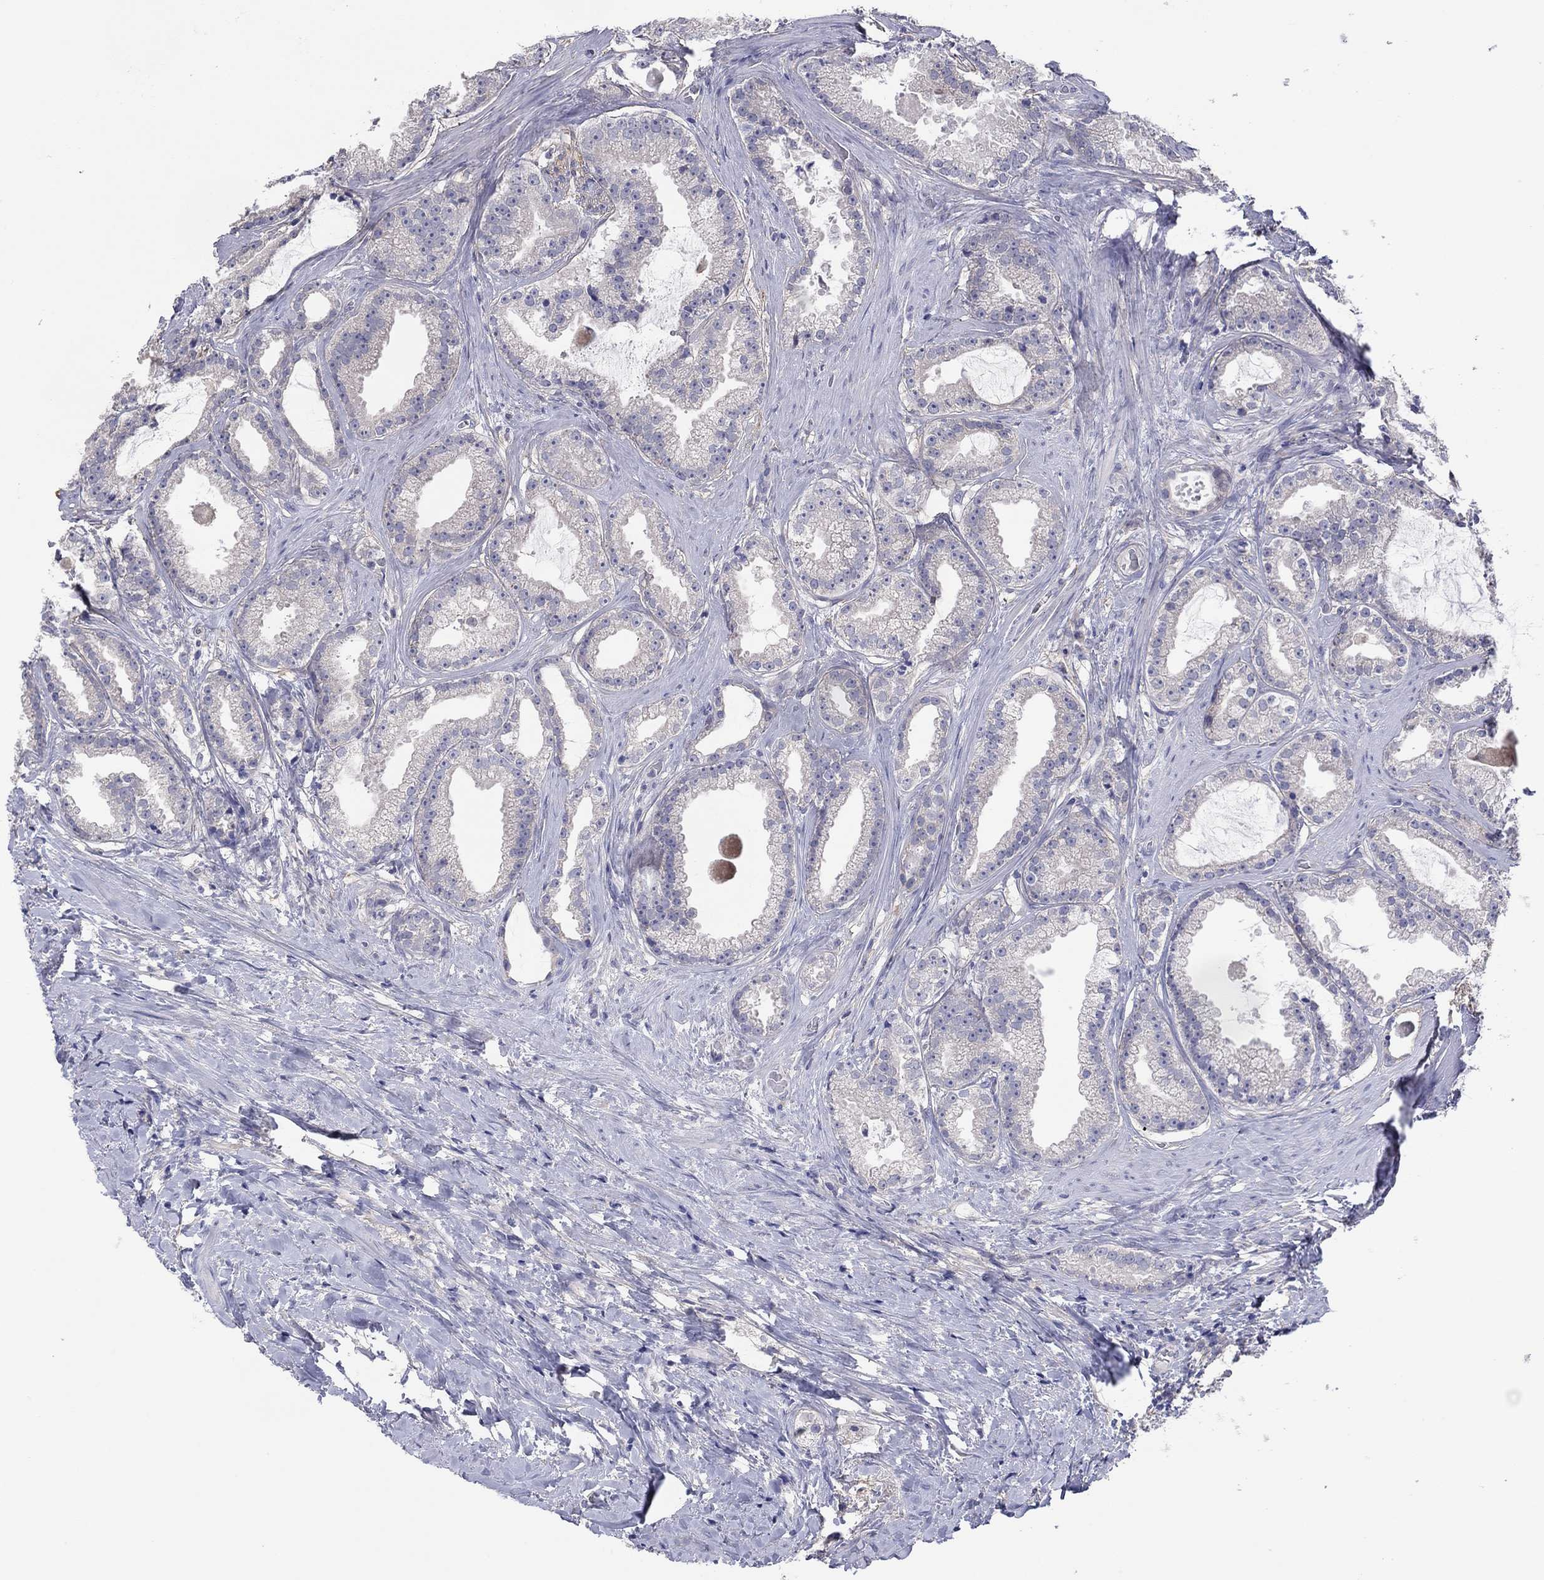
{"staining": {"intensity": "weak", "quantity": "<25%", "location": "cytoplasmic/membranous"}, "tissue": "prostate cancer", "cell_type": "Tumor cells", "image_type": "cancer", "snomed": [{"axis": "morphology", "description": "Adenocarcinoma, NOS"}, {"axis": "morphology", "description": "Adenocarcinoma, High grade"}, {"axis": "topography", "description": "Prostate"}], "caption": "This is a image of immunohistochemistry (IHC) staining of prostate cancer, which shows no staining in tumor cells. Nuclei are stained in blue.", "gene": "CYP2B6", "patient": {"sex": "male", "age": 64}}